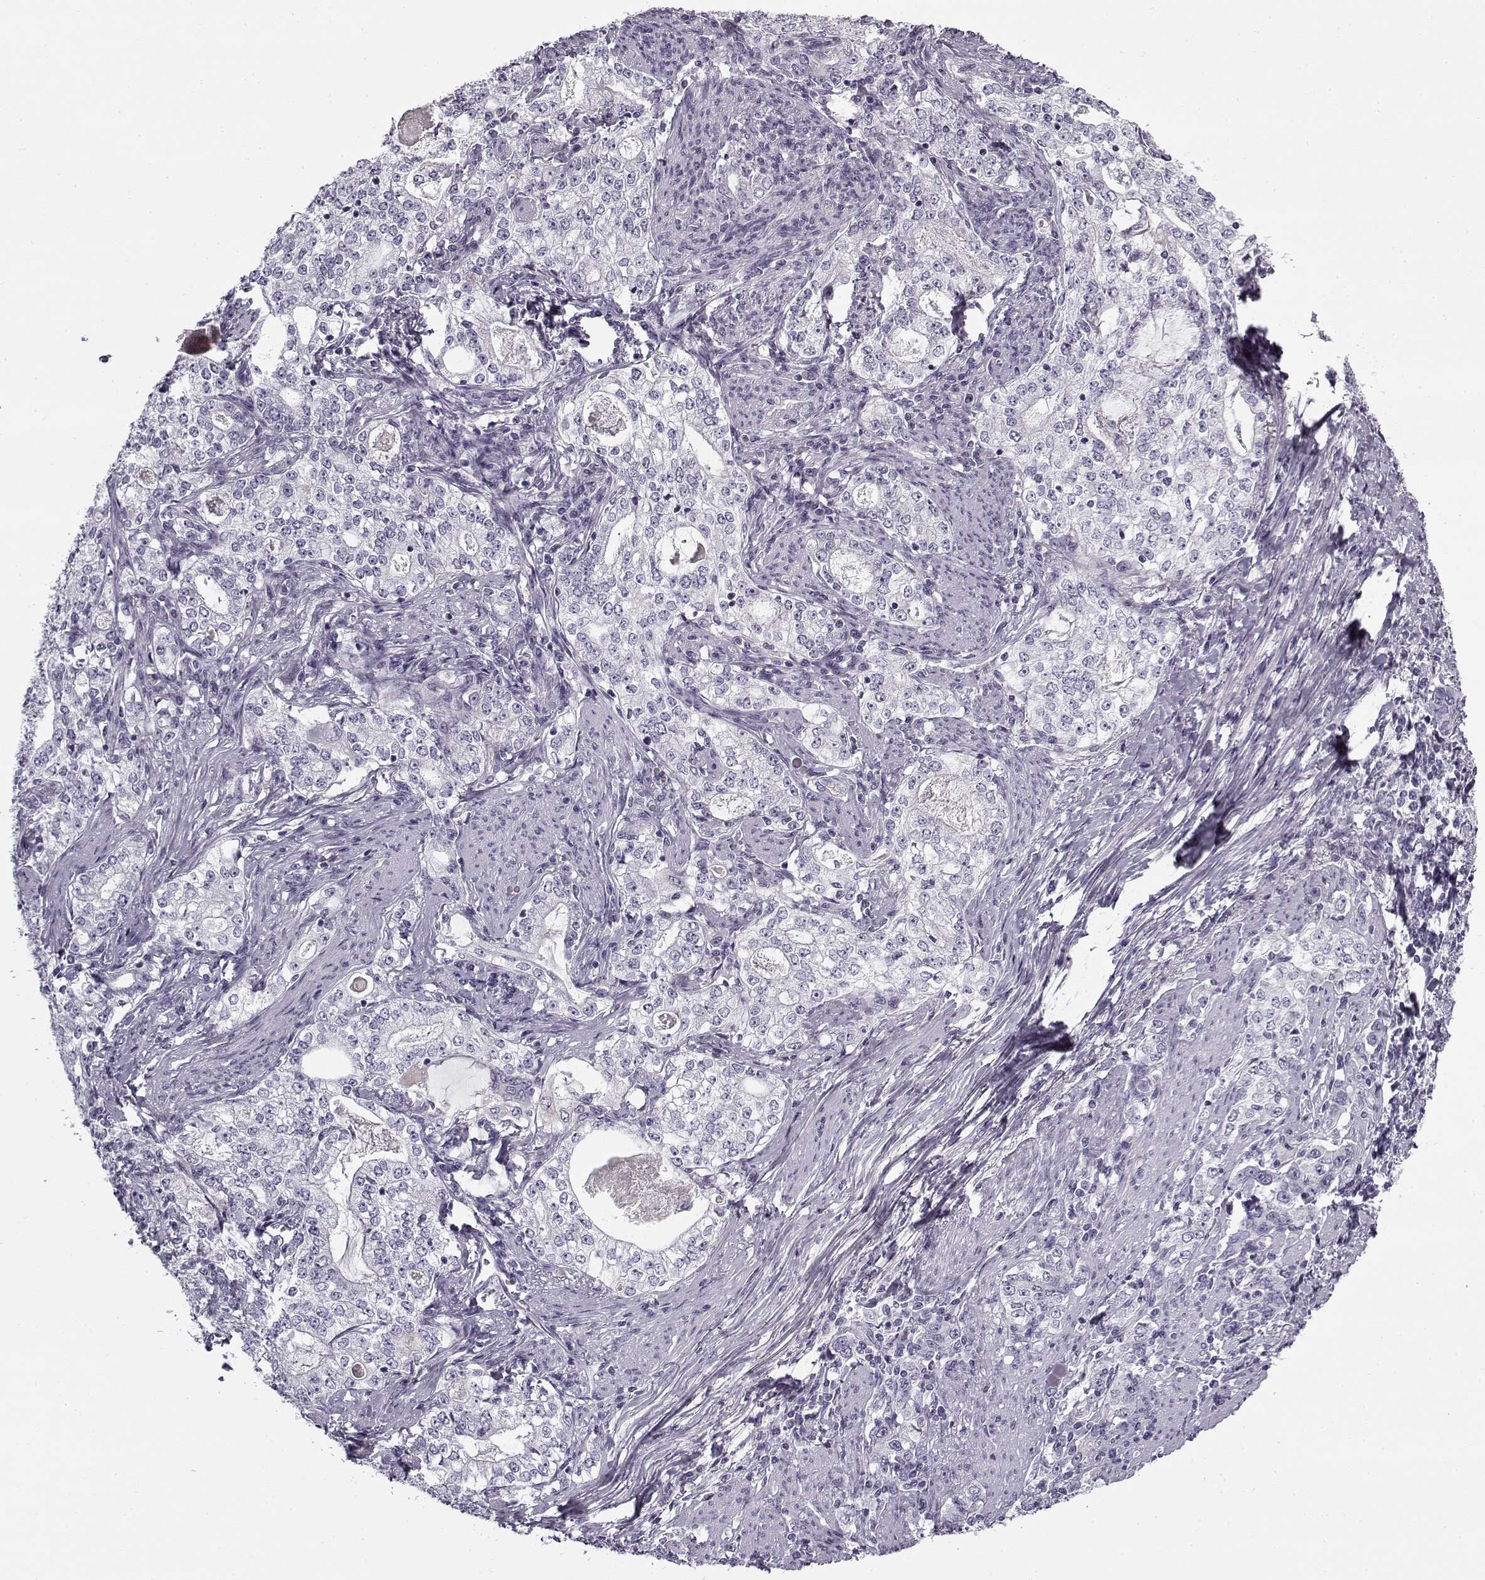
{"staining": {"intensity": "negative", "quantity": "none", "location": "none"}, "tissue": "stomach cancer", "cell_type": "Tumor cells", "image_type": "cancer", "snomed": [{"axis": "morphology", "description": "Adenocarcinoma, NOS"}, {"axis": "topography", "description": "Stomach, lower"}], "caption": "Immunohistochemistry (IHC) photomicrograph of human adenocarcinoma (stomach) stained for a protein (brown), which shows no expression in tumor cells.", "gene": "SNCA", "patient": {"sex": "female", "age": 72}}